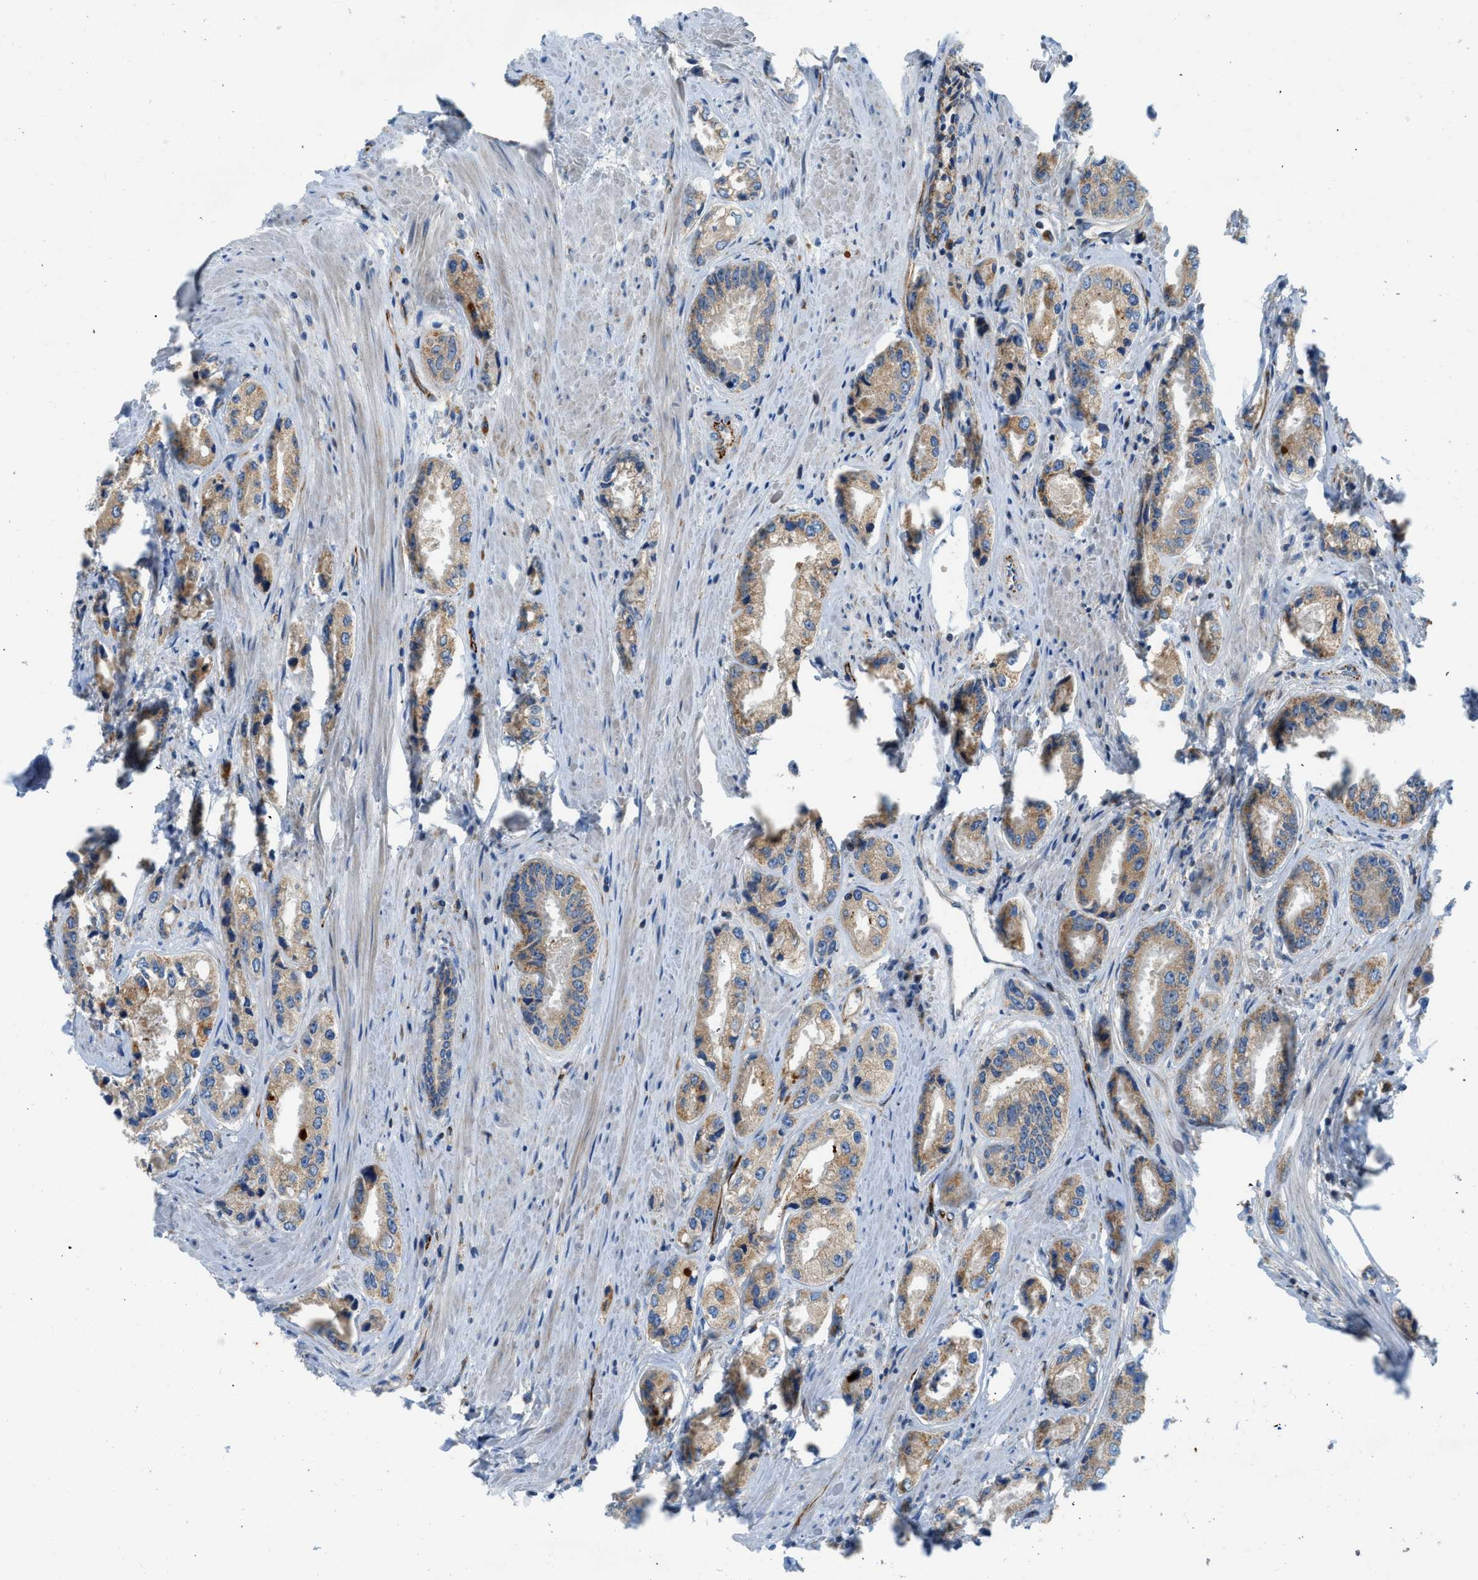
{"staining": {"intensity": "moderate", "quantity": "25%-75%", "location": "cytoplasmic/membranous"}, "tissue": "prostate cancer", "cell_type": "Tumor cells", "image_type": "cancer", "snomed": [{"axis": "morphology", "description": "Adenocarcinoma, High grade"}, {"axis": "topography", "description": "Prostate"}], "caption": "Immunohistochemical staining of human prostate cancer (high-grade adenocarcinoma) reveals medium levels of moderate cytoplasmic/membranous protein staining in about 25%-75% of tumor cells.", "gene": "ZNF831", "patient": {"sex": "male", "age": 61}}